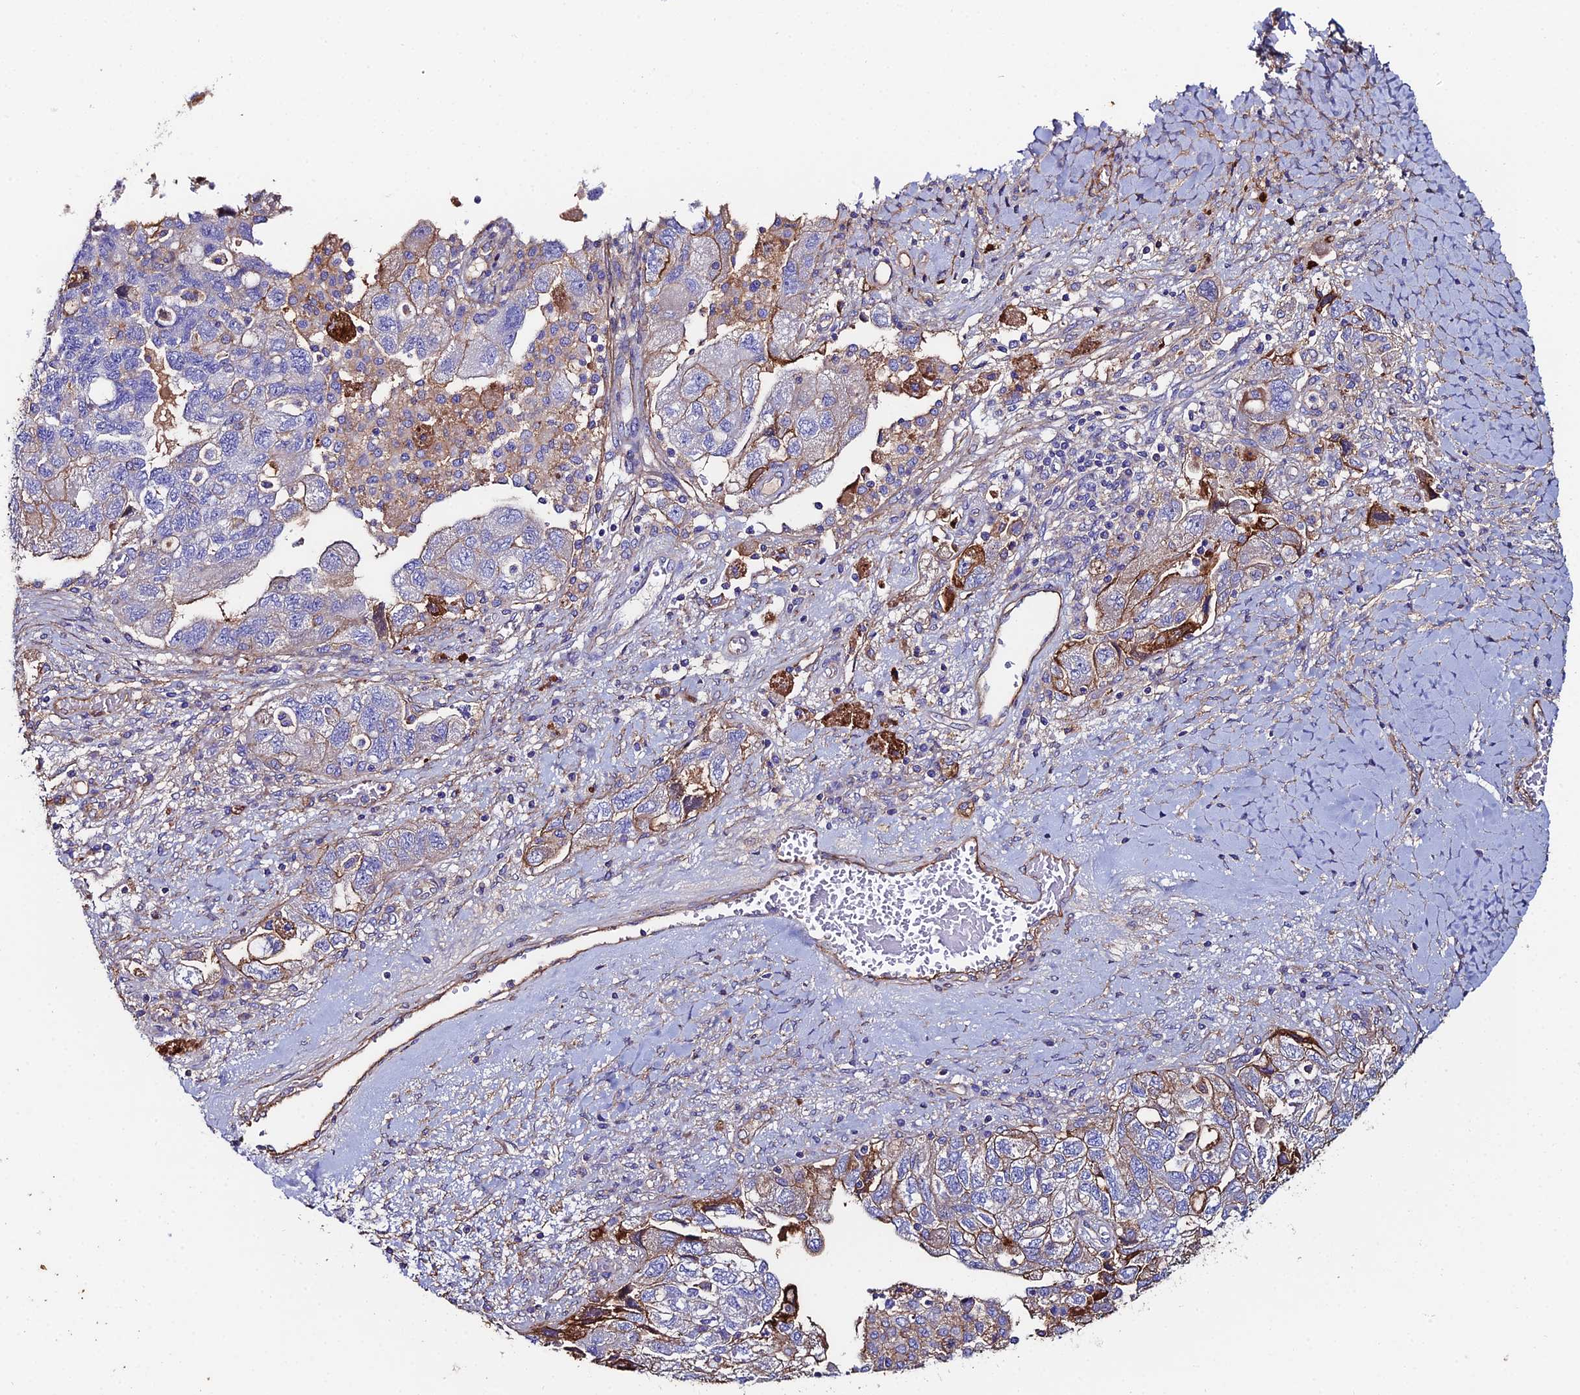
{"staining": {"intensity": "moderate", "quantity": "25%-75%", "location": "cytoplasmic/membranous"}, "tissue": "ovarian cancer", "cell_type": "Tumor cells", "image_type": "cancer", "snomed": [{"axis": "morphology", "description": "Carcinoma, NOS"}, {"axis": "morphology", "description": "Cystadenocarcinoma, serous, NOS"}, {"axis": "topography", "description": "Ovary"}], "caption": "Tumor cells show medium levels of moderate cytoplasmic/membranous positivity in approximately 25%-75% of cells in human ovarian cancer (serous cystadenocarcinoma). (IHC, brightfield microscopy, high magnification).", "gene": "C6", "patient": {"sex": "female", "age": 69}}